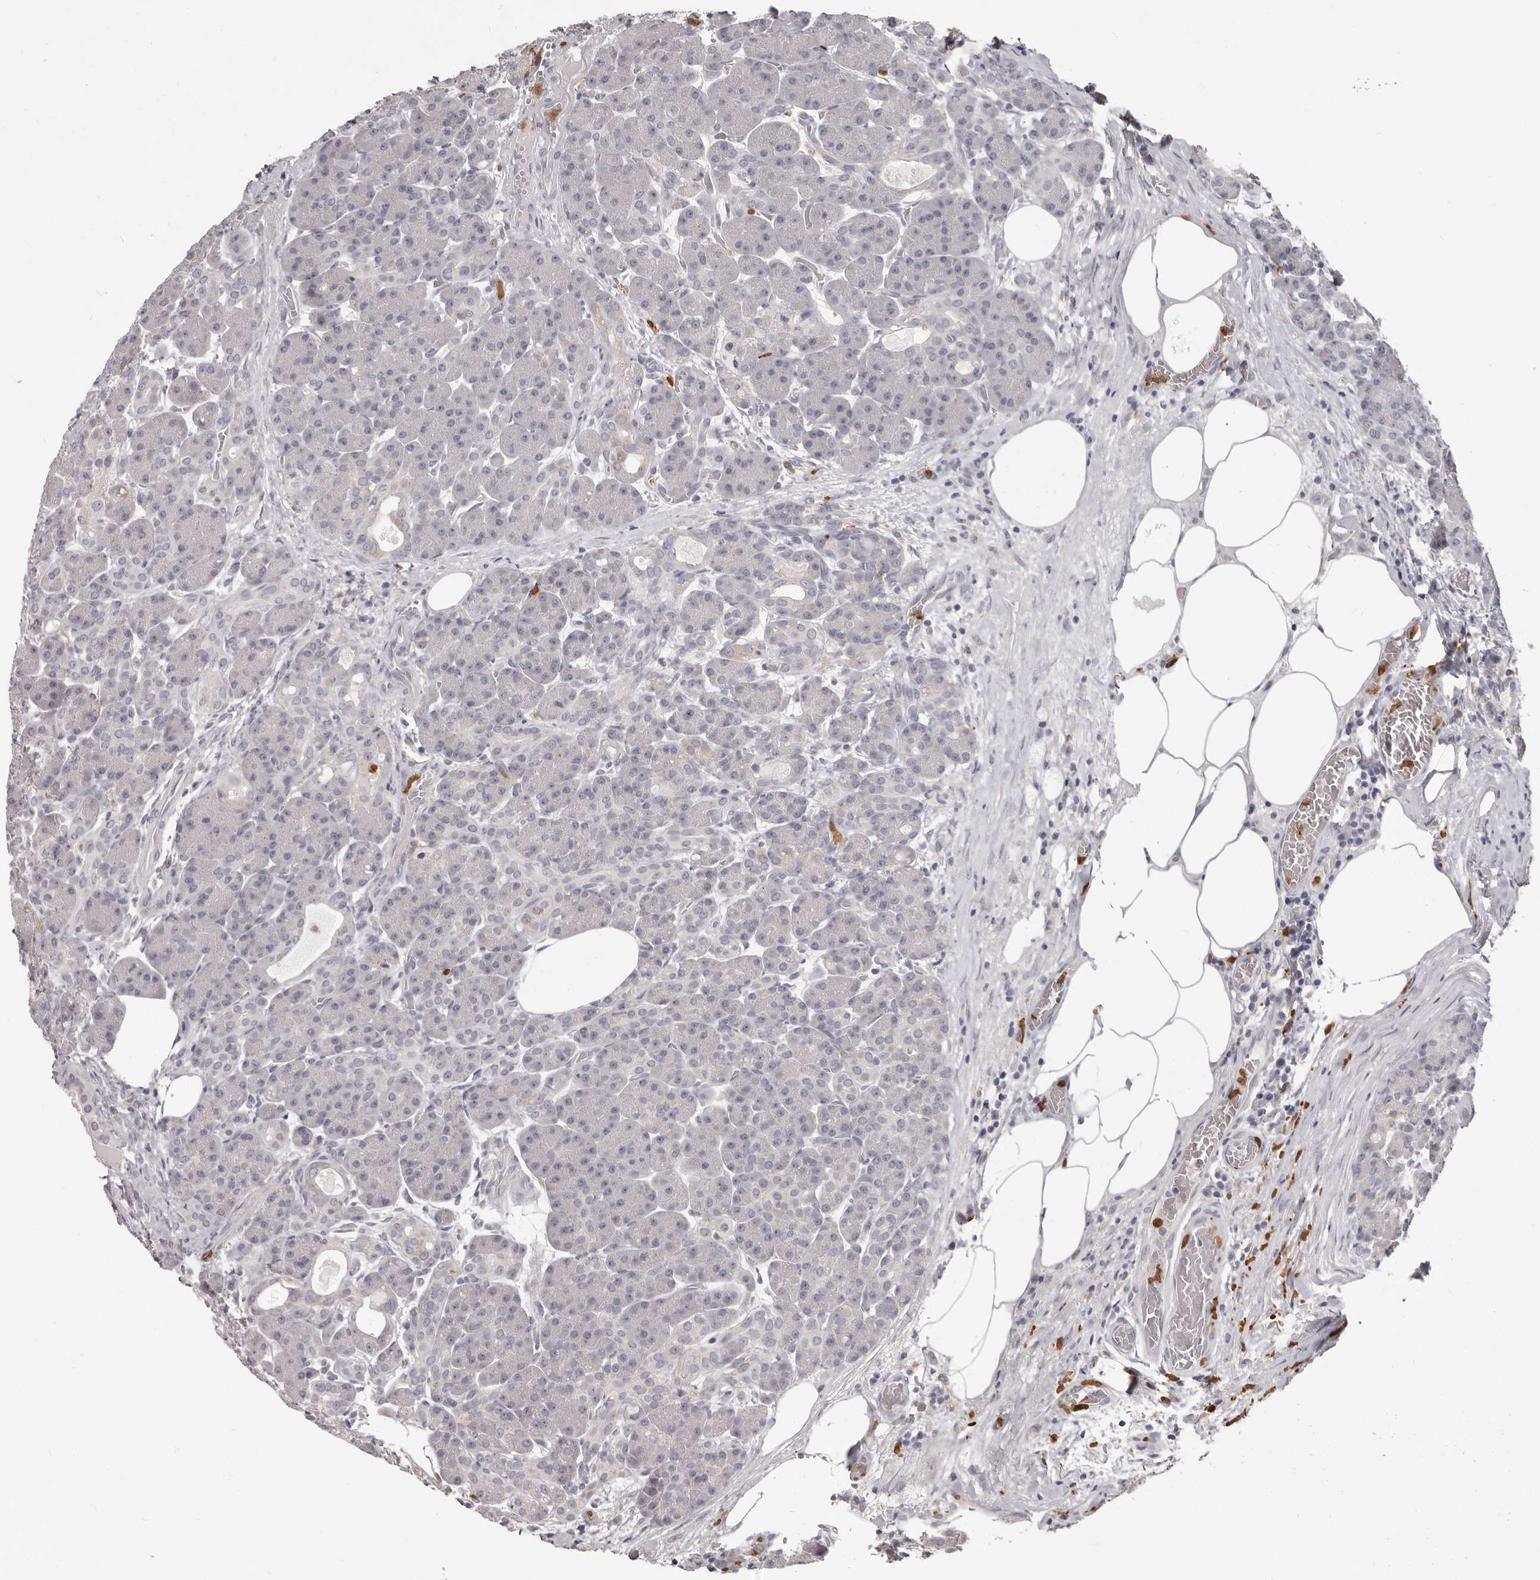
{"staining": {"intensity": "negative", "quantity": "none", "location": "none"}, "tissue": "pancreas", "cell_type": "Exocrine glandular cells", "image_type": "normal", "snomed": [{"axis": "morphology", "description": "Normal tissue, NOS"}, {"axis": "topography", "description": "Pancreas"}], "caption": "High magnification brightfield microscopy of benign pancreas stained with DAB (3,3'-diaminobenzidine) (brown) and counterstained with hematoxylin (blue): exocrine glandular cells show no significant staining.", "gene": "GPR157", "patient": {"sex": "male", "age": 63}}